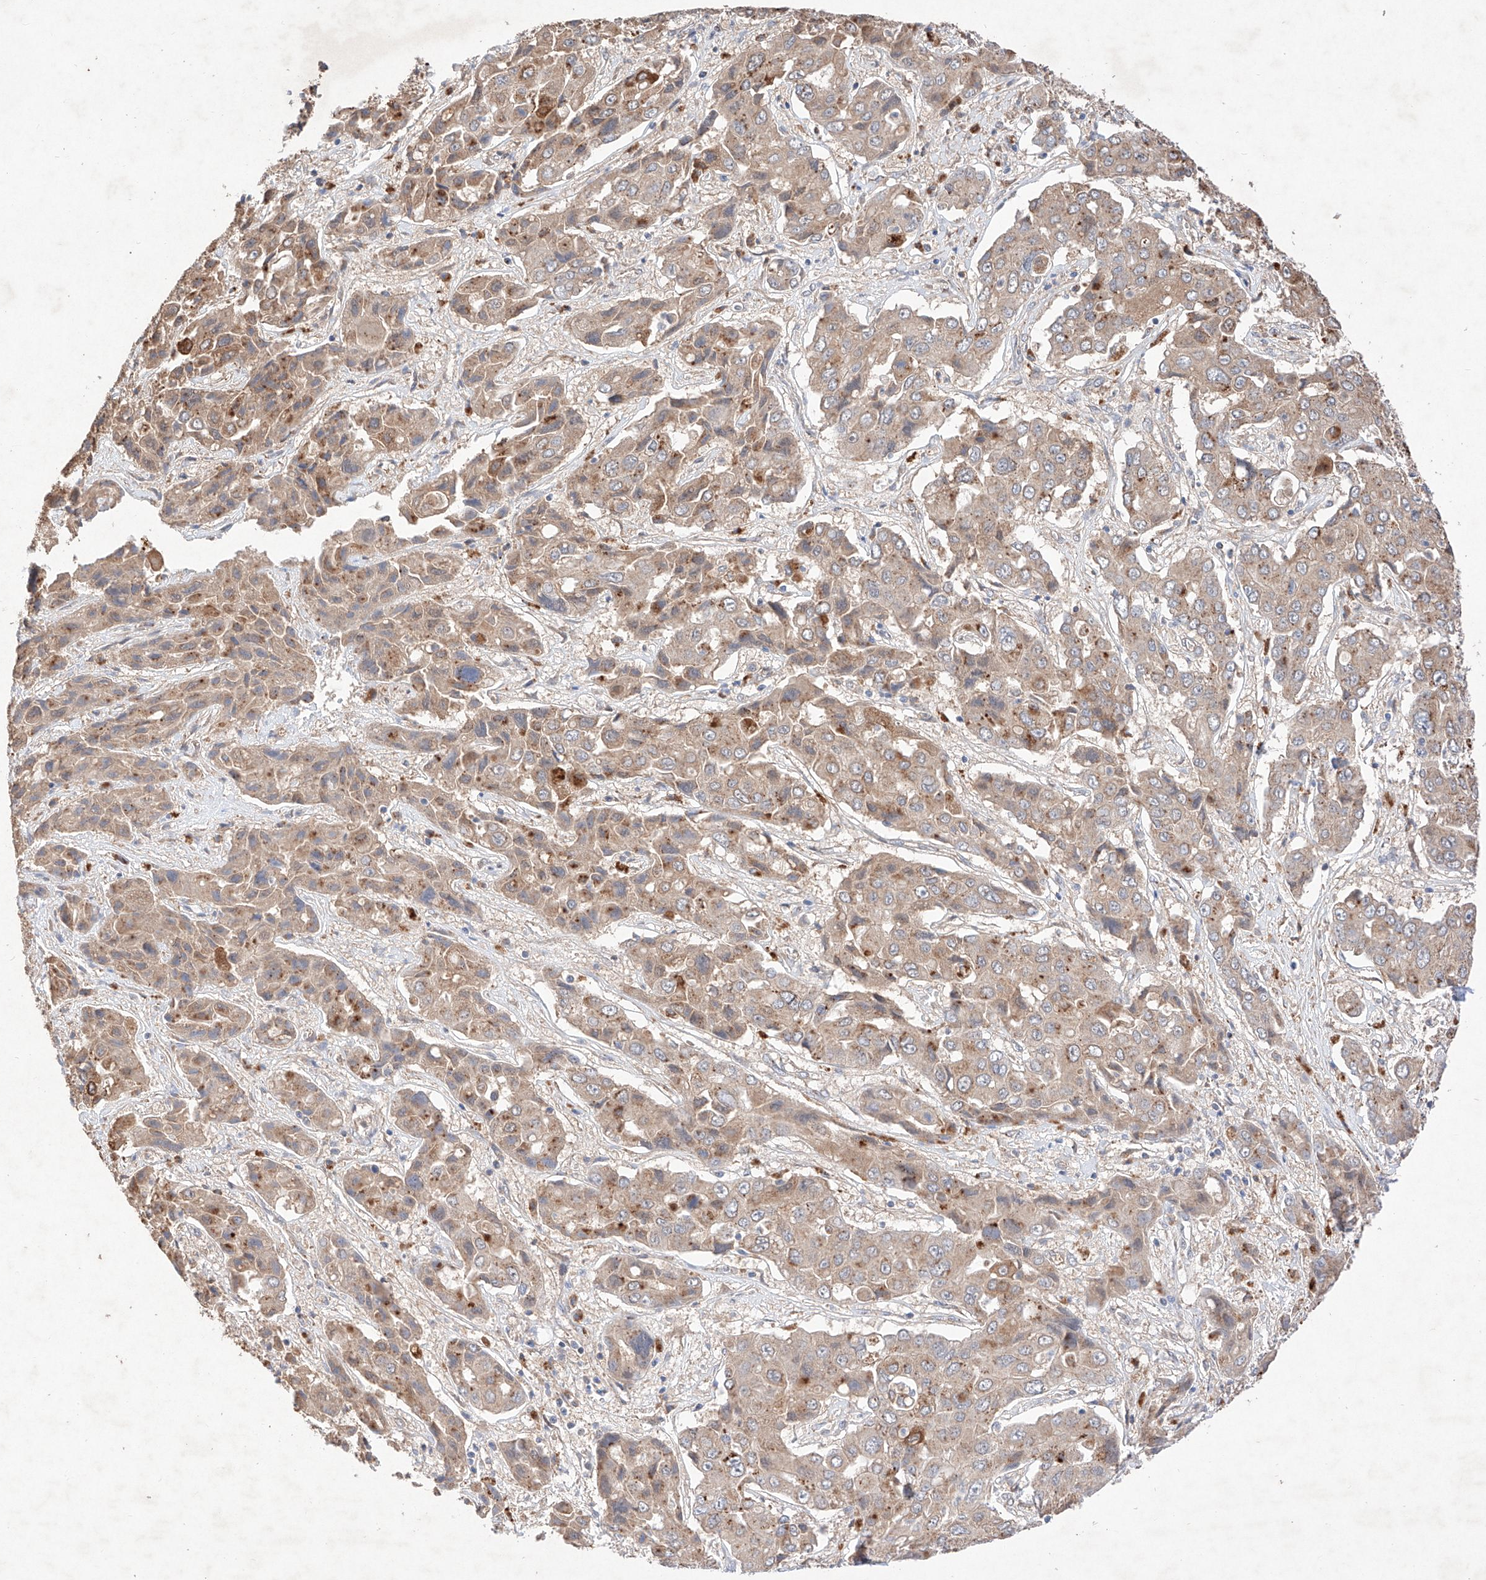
{"staining": {"intensity": "moderate", "quantity": "25%-75%", "location": "cytoplasmic/membranous"}, "tissue": "liver cancer", "cell_type": "Tumor cells", "image_type": "cancer", "snomed": [{"axis": "morphology", "description": "Cholangiocarcinoma"}, {"axis": "topography", "description": "Liver"}], "caption": "A histopathology image showing moderate cytoplasmic/membranous positivity in approximately 25%-75% of tumor cells in cholangiocarcinoma (liver), as visualized by brown immunohistochemical staining.", "gene": "C6orf62", "patient": {"sex": "male", "age": 67}}